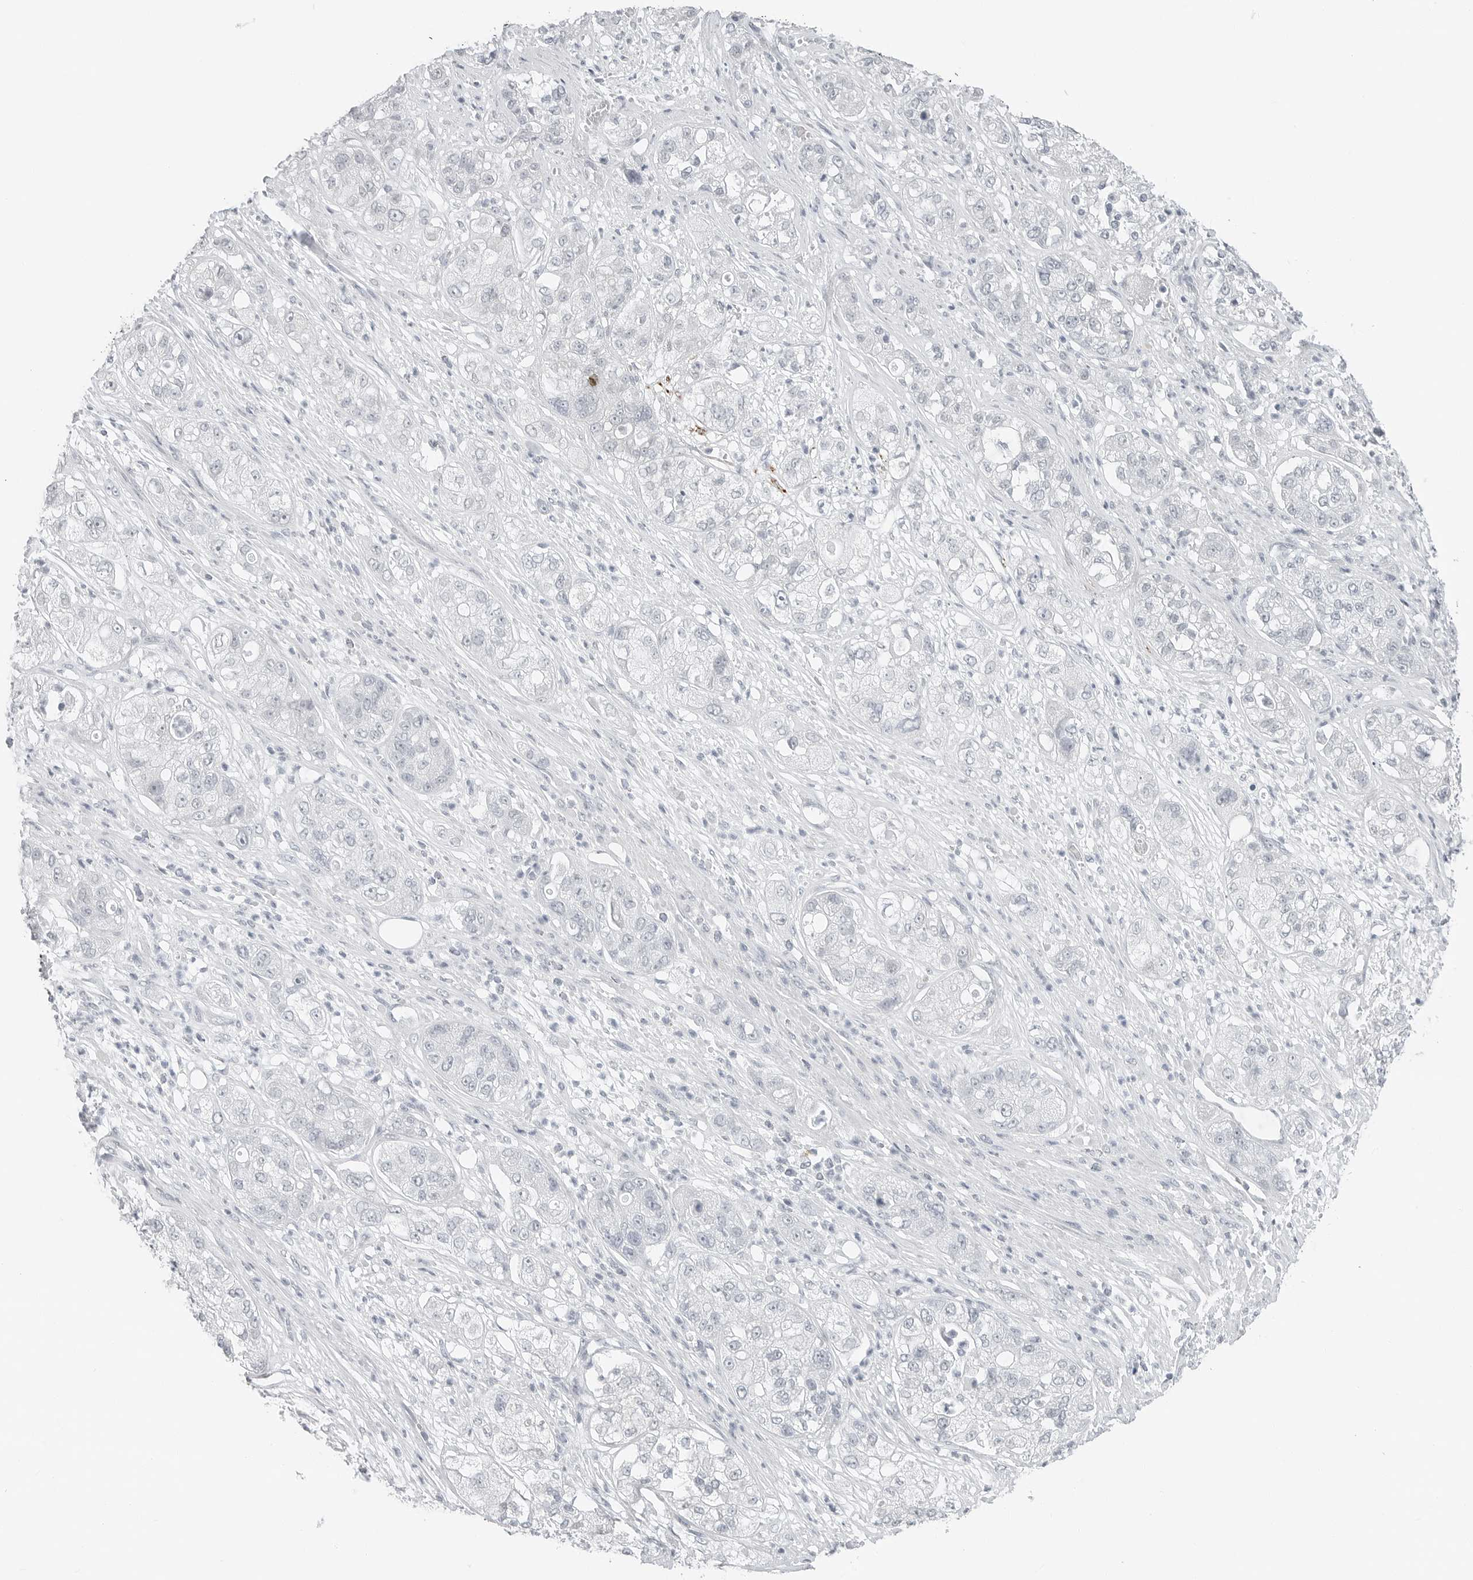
{"staining": {"intensity": "negative", "quantity": "none", "location": "none"}, "tissue": "pancreatic cancer", "cell_type": "Tumor cells", "image_type": "cancer", "snomed": [{"axis": "morphology", "description": "Adenocarcinoma, NOS"}, {"axis": "topography", "description": "Pancreas"}], "caption": "Protein analysis of pancreatic cancer demonstrates no significant positivity in tumor cells.", "gene": "XIRP1", "patient": {"sex": "female", "age": 78}}